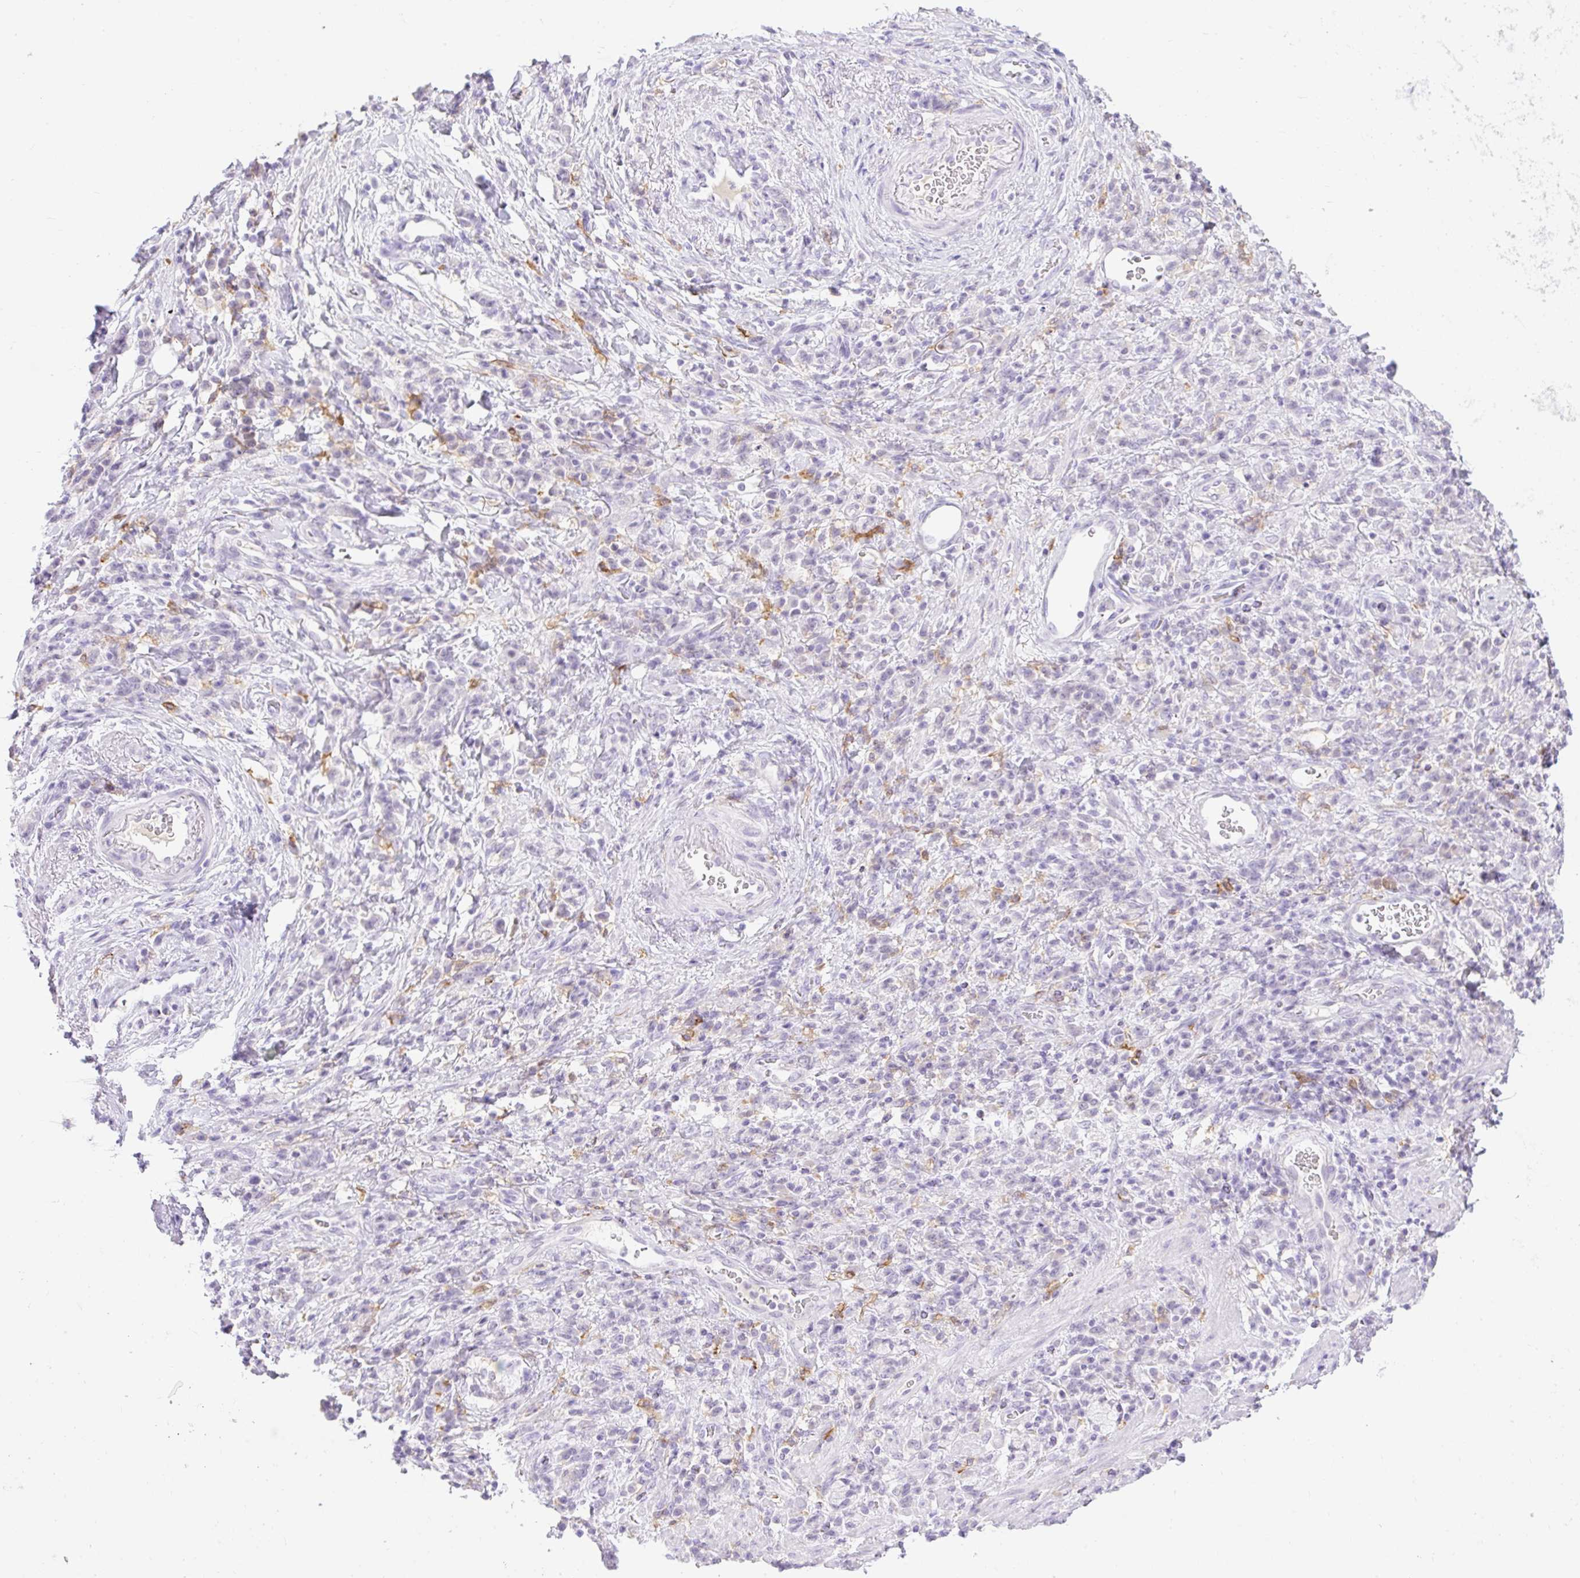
{"staining": {"intensity": "negative", "quantity": "none", "location": "none"}, "tissue": "stomach cancer", "cell_type": "Tumor cells", "image_type": "cancer", "snomed": [{"axis": "morphology", "description": "Adenocarcinoma, NOS"}, {"axis": "topography", "description": "Stomach"}], "caption": "Adenocarcinoma (stomach) was stained to show a protein in brown. There is no significant positivity in tumor cells.", "gene": "SIGLEC1", "patient": {"sex": "male", "age": 77}}